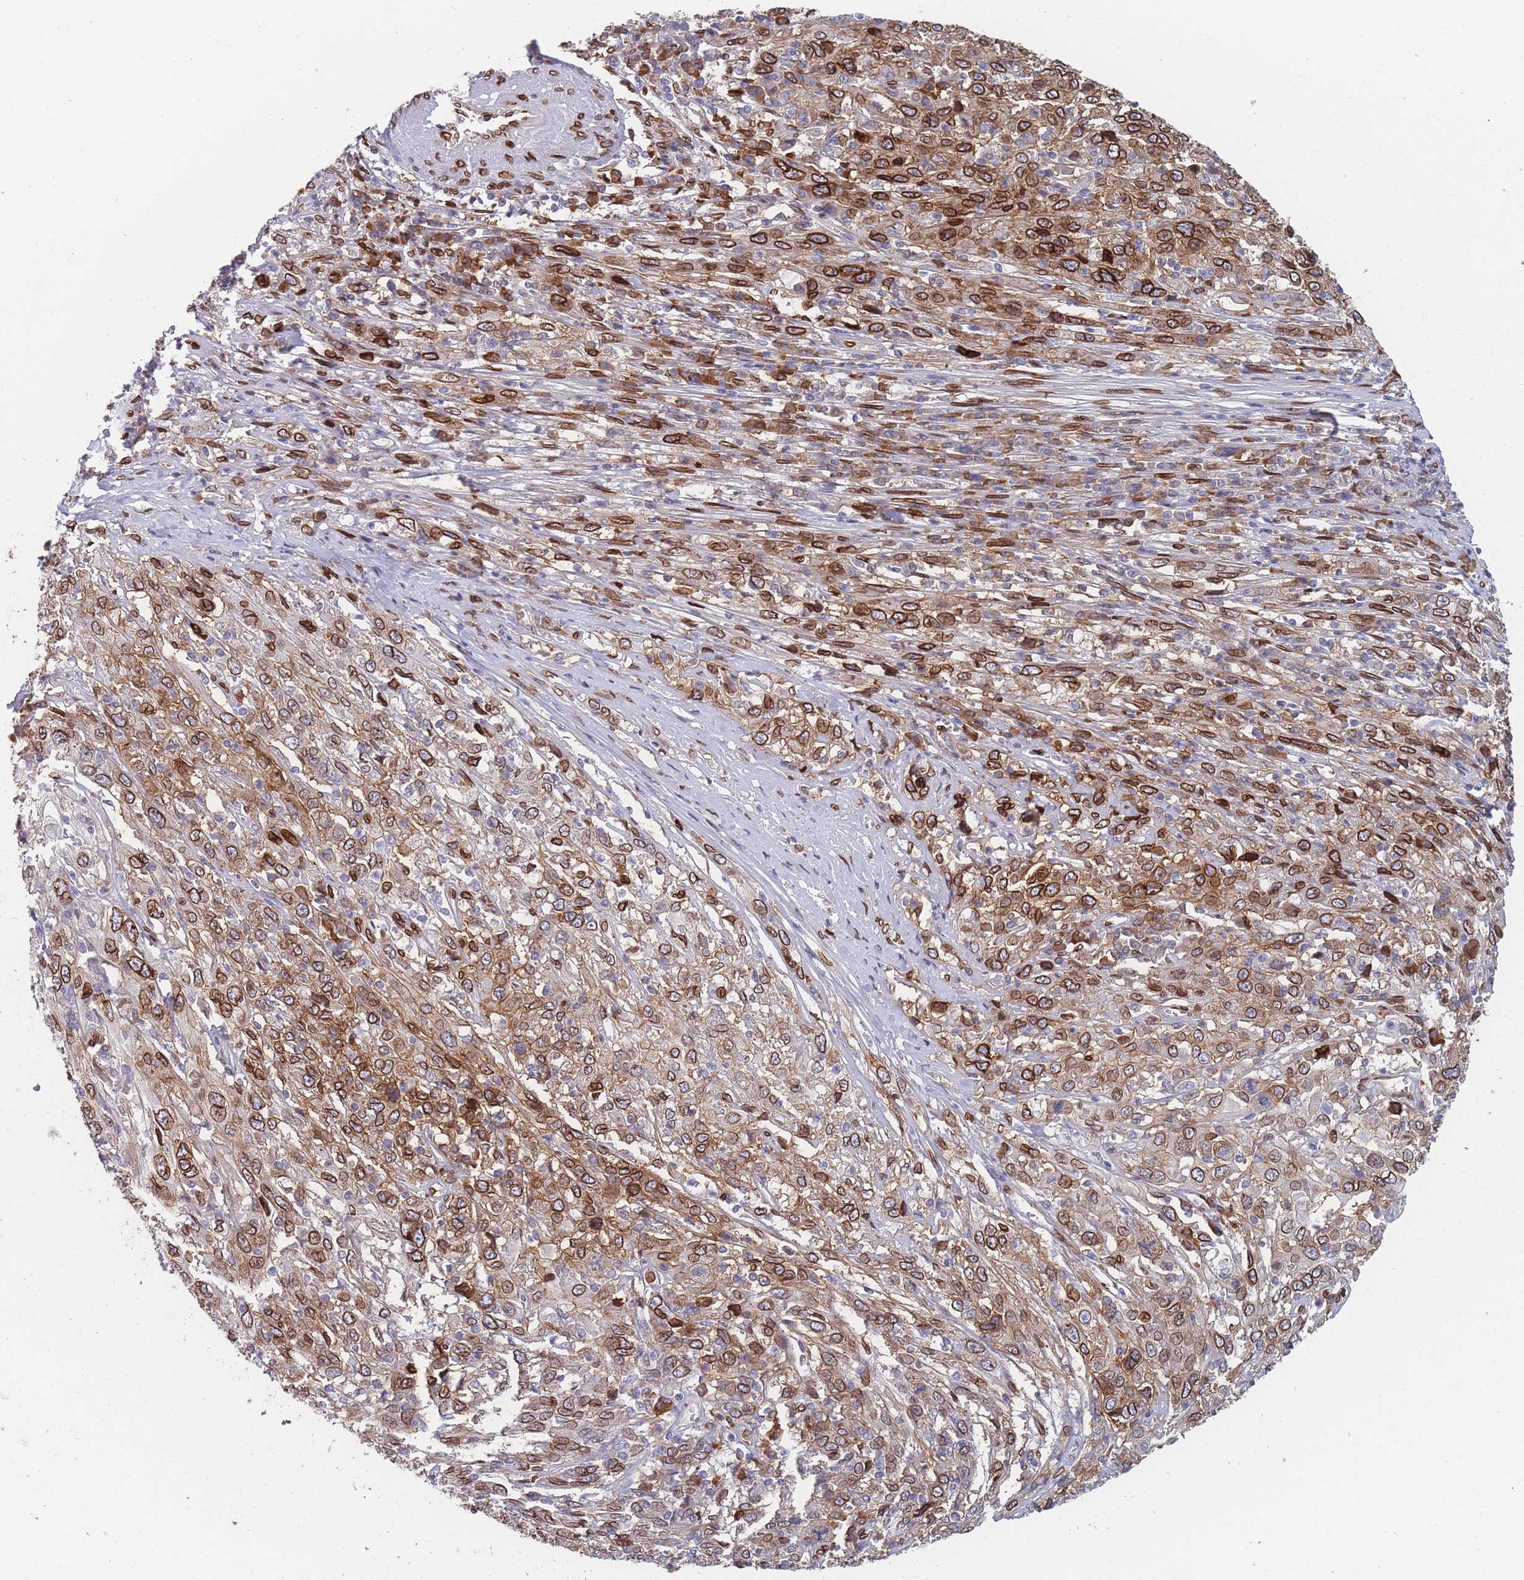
{"staining": {"intensity": "strong", "quantity": "25%-75%", "location": "cytoplasmic/membranous,nuclear"}, "tissue": "cervical cancer", "cell_type": "Tumor cells", "image_type": "cancer", "snomed": [{"axis": "morphology", "description": "Squamous cell carcinoma, NOS"}, {"axis": "topography", "description": "Cervix"}], "caption": "This is a micrograph of immunohistochemistry (IHC) staining of squamous cell carcinoma (cervical), which shows strong positivity in the cytoplasmic/membranous and nuclear of tumor cells.", "gene": "ZBTB1", "patient": {"sex": "female", "age": 46}}